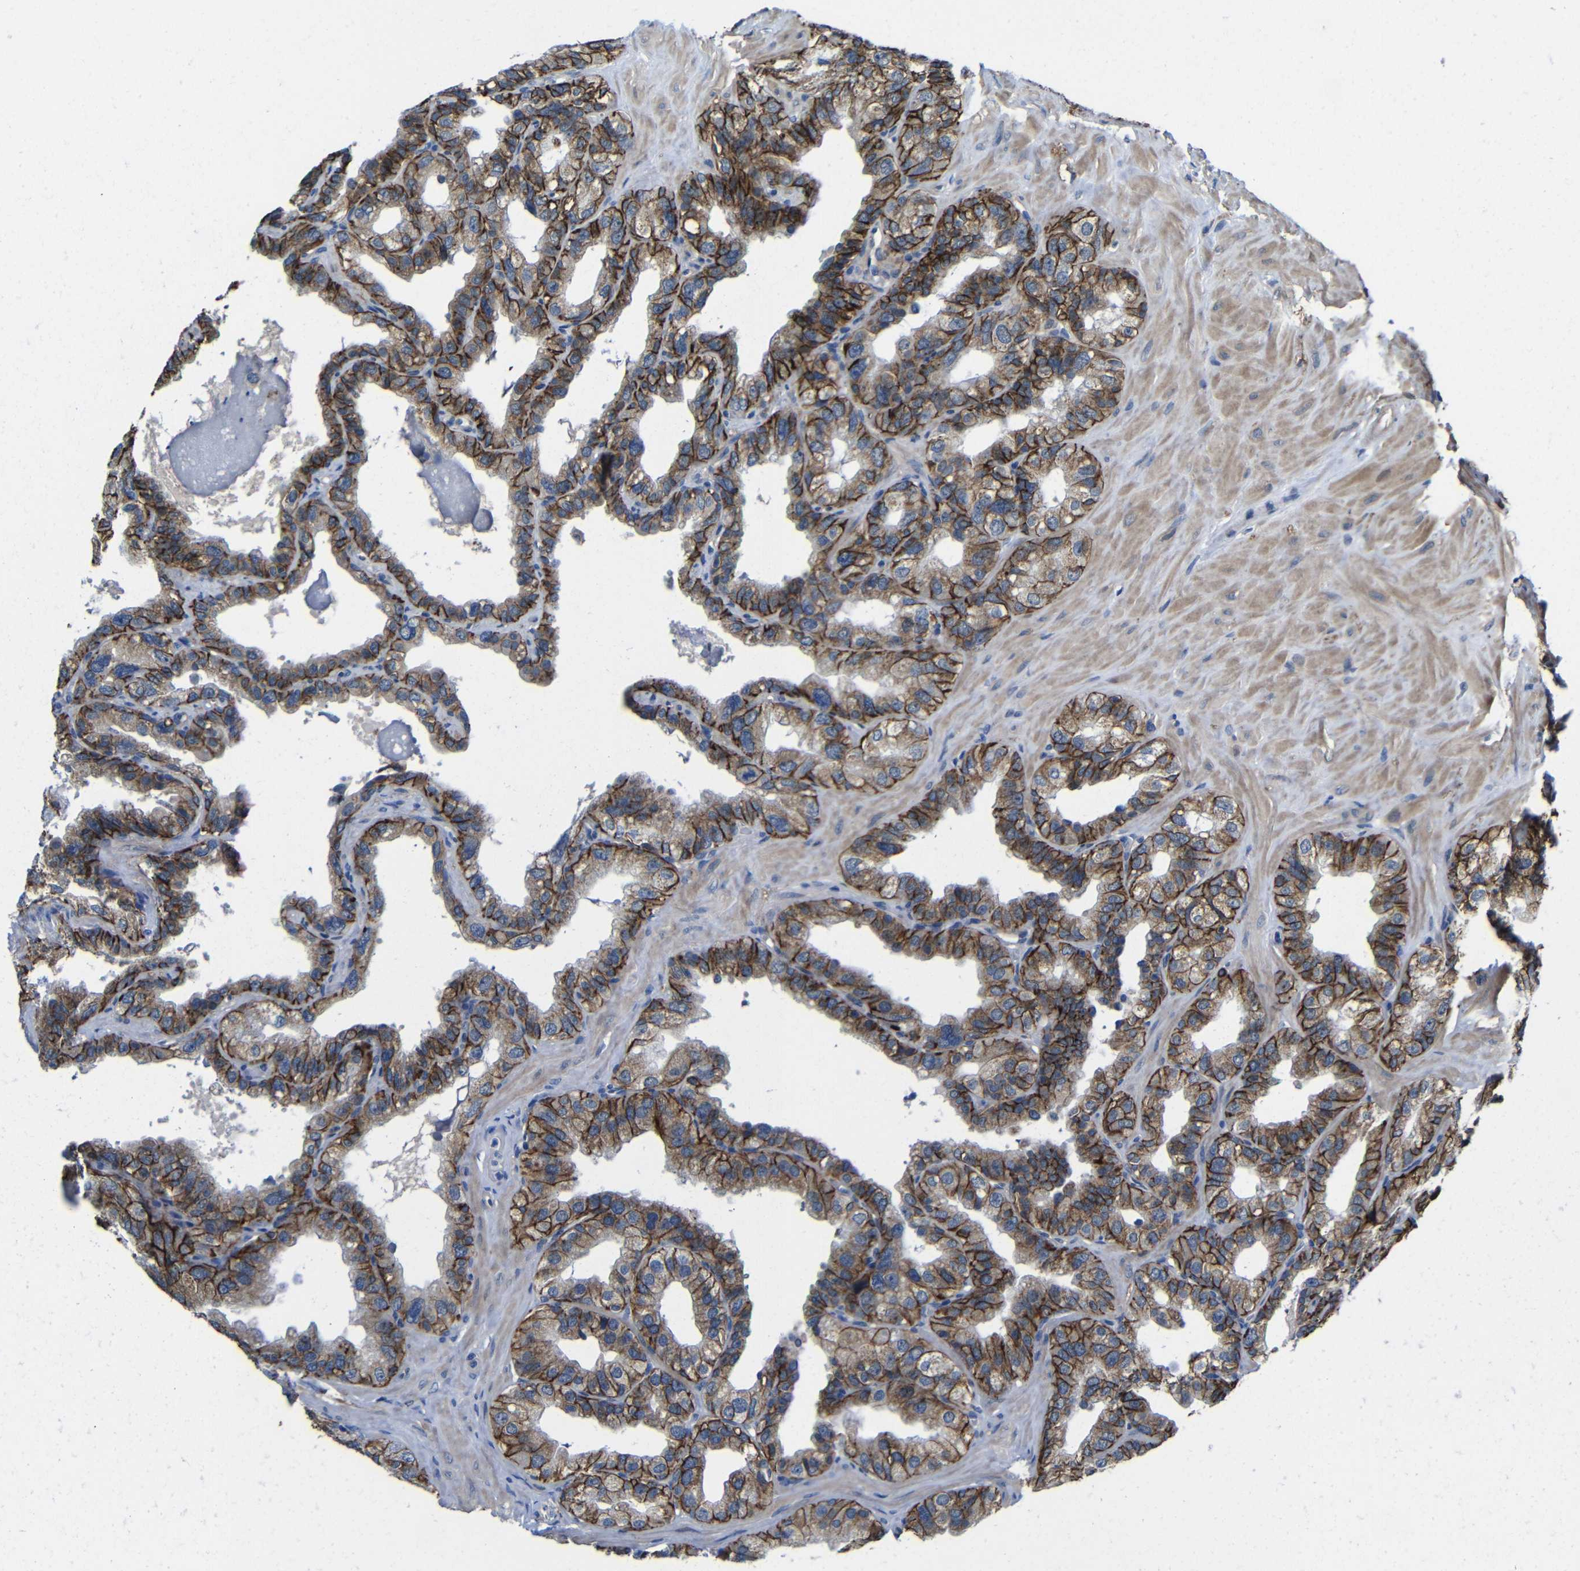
{"staining": {"intensity": "strong", "quantity": ">75%", "location": "cytoplasmic/membranous"}, "tissue": "seminal vesicle", "cell_type": "Glandular cells", "image_type": "normal", "snomed": [{"axis": "morphology", "description": "Normal tissue, NOS"}, {"axis": "topography", "description": "Seminal veicle"}], "caption": "Immunohistochemistry (IHC) image of unremarkable human seminal vesicle stained for a protein (brown), which shows high levels of strong cytoplasmic/membranous expression in about >75% of glandular cells.", "gene": "ZNF90", "patient": {"sex": "male", "age": 68}}